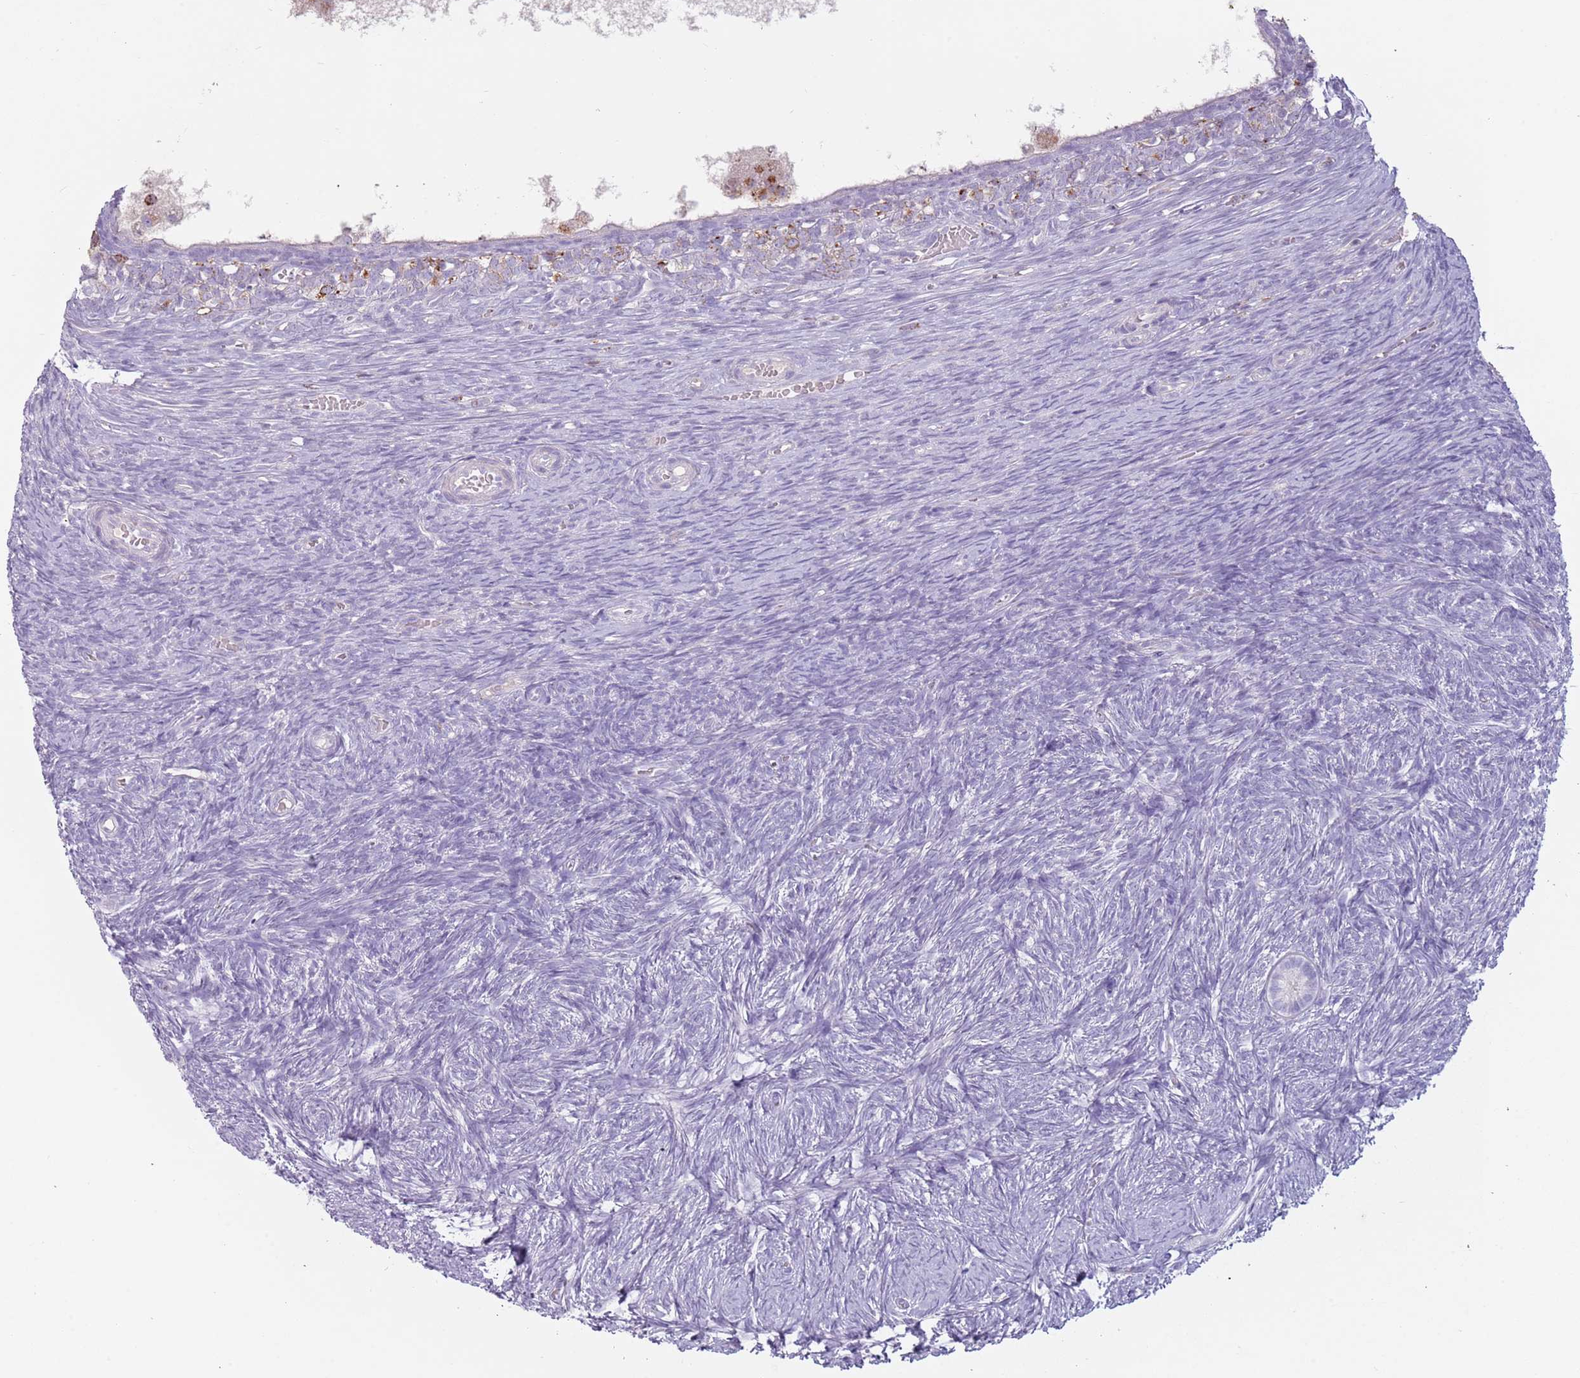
{"staining": {"intensity": "negative", "quantity": "none", "location": "none"}, "tissue": "ovary", "cell_type": "Follicle cells", "image_type": "normal", "snomed": [{"axis": "morphology", "description": "Normal tissue, NOS"}, {"axis": "topography", "description": "Ovary"}], "caption": "Immunohistochemistry (IHC) of unremarkable ovary demonstrates no expression in follicle cells.", "gene": "NWD2", "patient": {"sex": "female", "age": 39}}